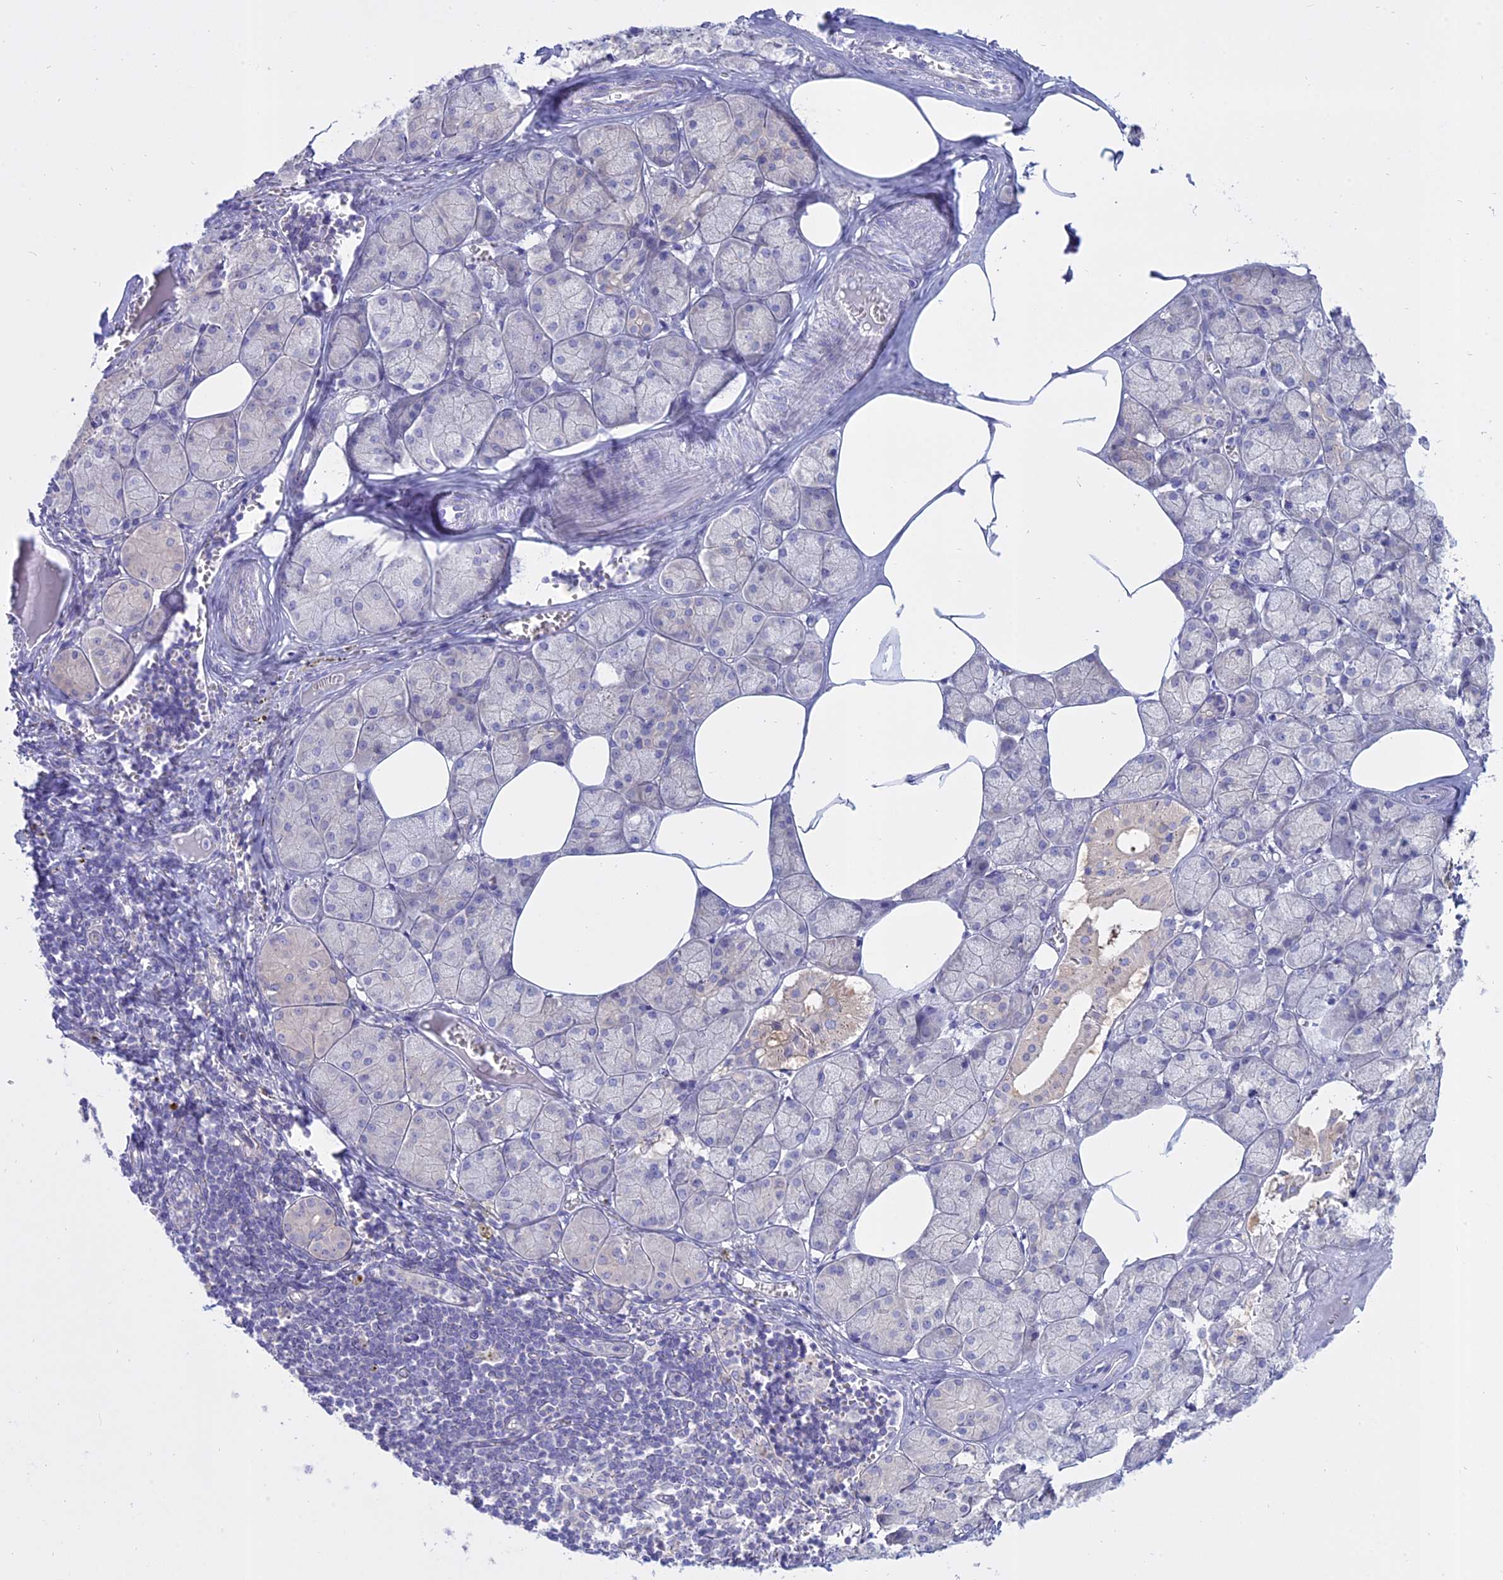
{"staining": {"intensity": "weak", "quantity": "25%-75%", "location": "cytoplasmic/membranous"}, "tissue": "salivary gland", "cell_type": "Glandular cells", "image_type": "normal", "snomed": [{"axis": "morphology", "description": "Normal tissue, NOS"}, {"axis": "topography", "description": "Salivary gland"}], "caption": "This photomicrograph demonstrates immunohistochemistry staining of normal human salivary gland, with low weak cytoplasmic/membranous positivity in about 25%-75% of glandular cells.", "gene": "AHCYL1", "patient": {"sex": "male", "age": 62}}